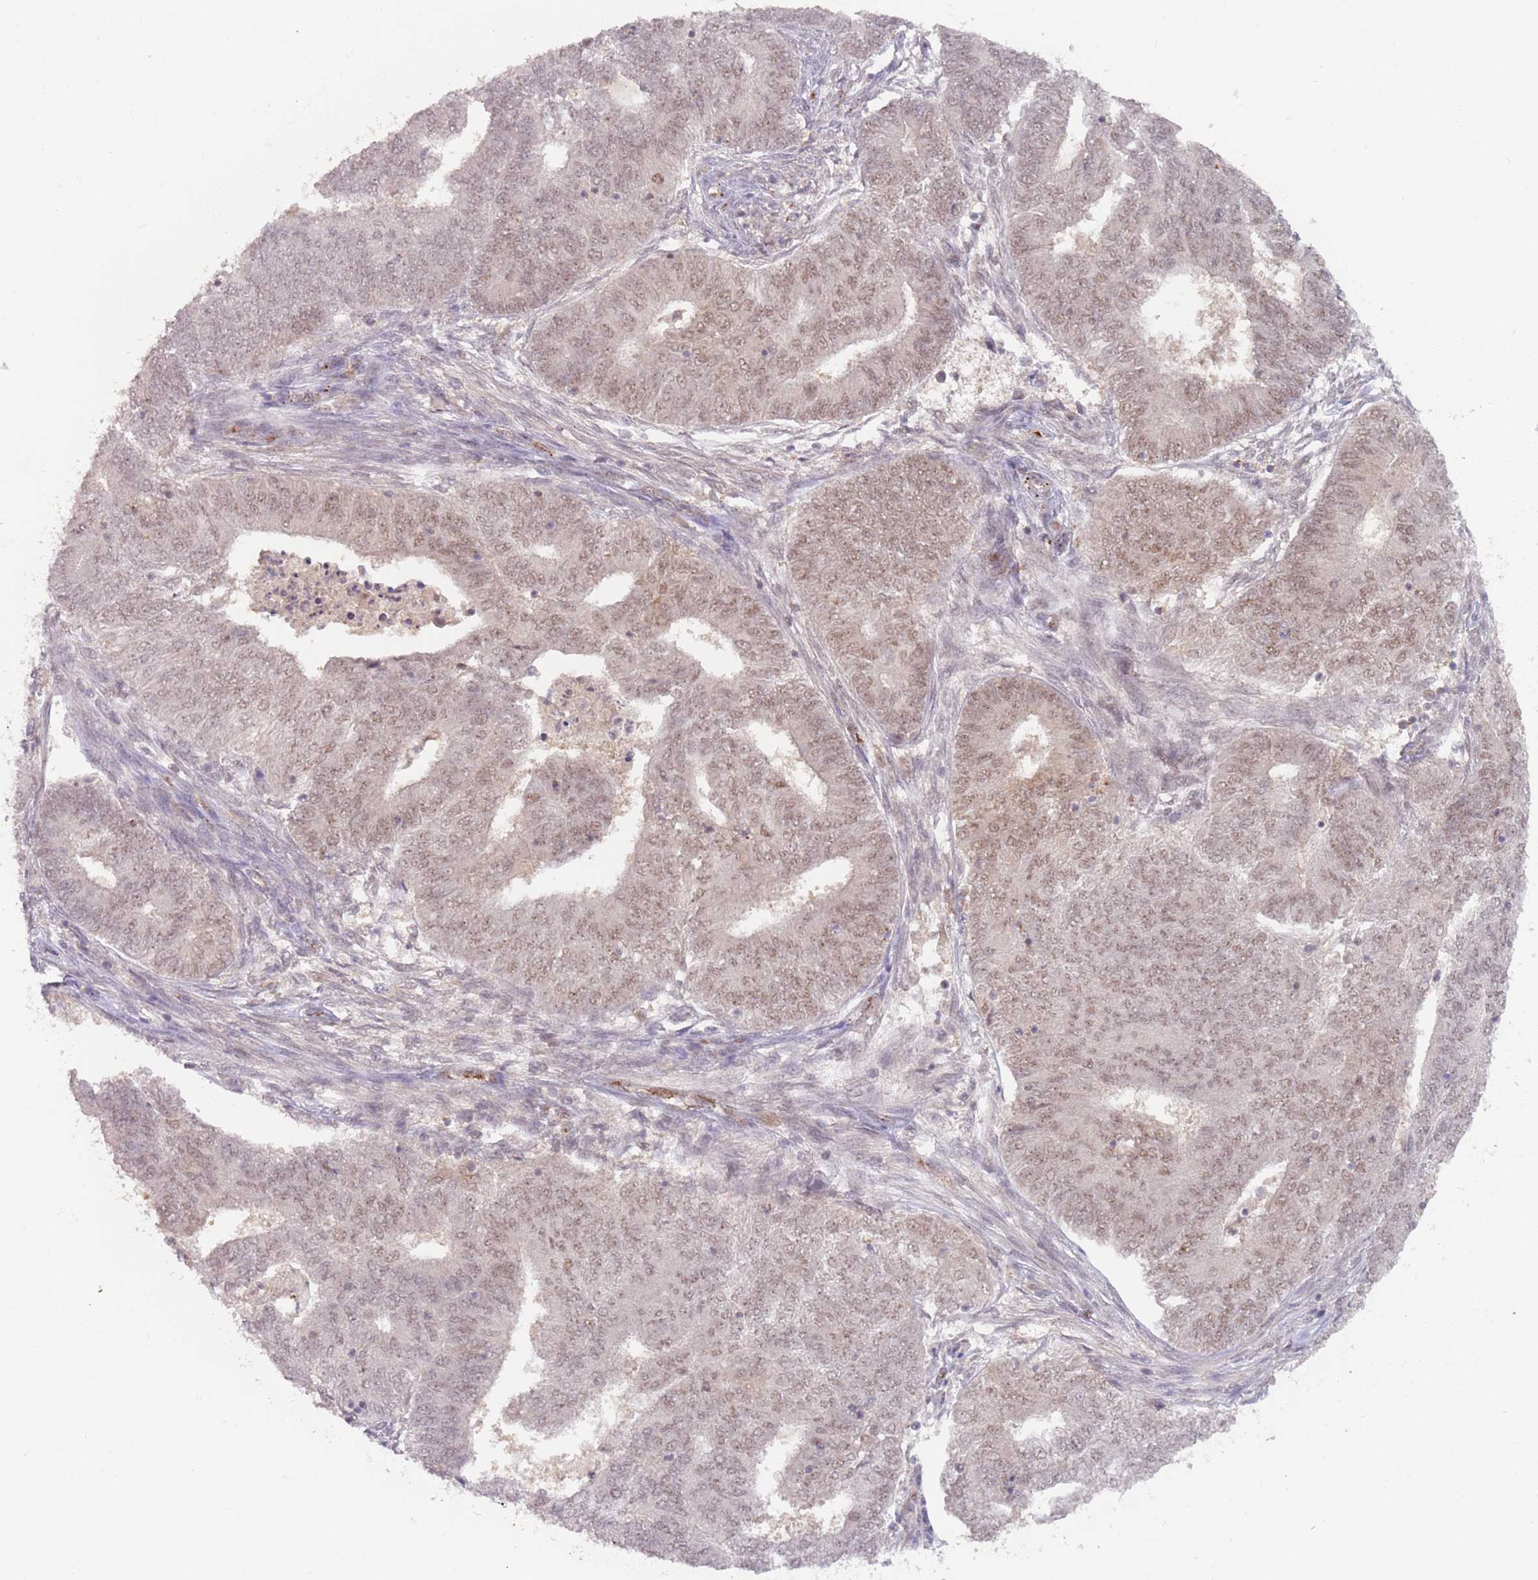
{"staining": {"intensity": "weak", "quantity": "25%-75%", "location": "nuclear"}, "tissue": "endometrial cancer", "cell_type": "Tumor cells", "image_type": "cancer", "snomed": [{"axis": "morphology", "description": "Adenocarcinoma, NOS"}, {"axis": "topography", "description": "Endometrium"}], "caption": "Immunohistochemistry photomicrograph of endometrial adenocarcinoma stained for a protein (brown), which demonstrates low levels of weak nuclear expression in approximately 25%-75% of tumor cells.", "gene": "RFXANK", "patient": {"sex": "female", "age": 62}}